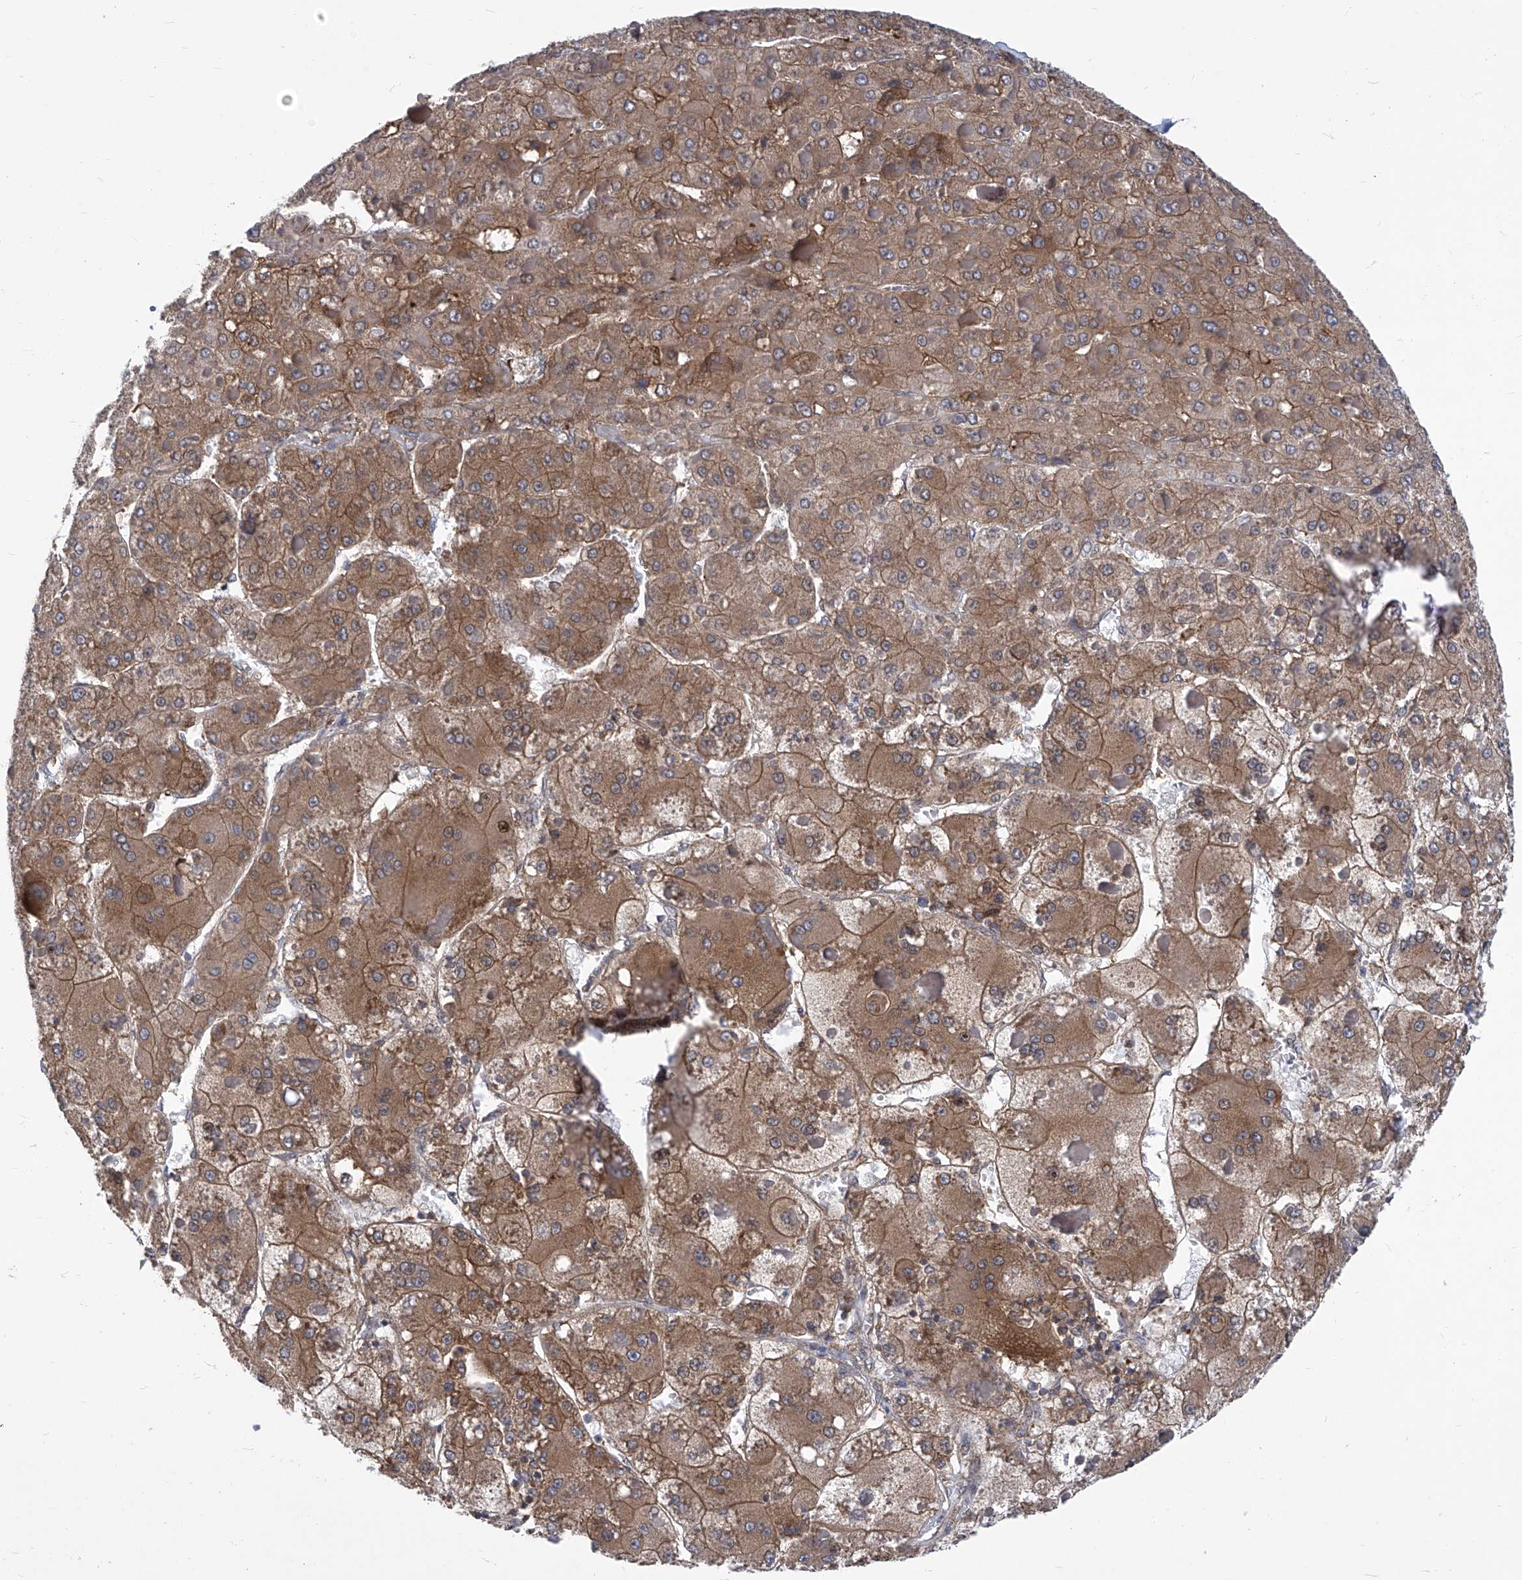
{"staining": {"intensity": "moderate", "quantity": ">75%", "location": "cytoplasmic/membranous"}, "tissue": "liver cancer", "cell_type": "Tumor cells", "image_type": "cancer", "snomed": [{"axis": "morphology", "description": "Carcinoma, Hepatocellular, NOS"}, {"axis": "topography", "description": "Liver"}], "caption": "DAB (3,3'-diaminobenzidine) immunohistochemical staining of liver hepatocellular carcinoma reveals moderate cytoplasmic/membranous protein staining in approximately >75% of tumor cells. (Stains: DAB in brown, nuclei in blue, Microscopy: brightfield microscopy at high magnification).", "gene": "EIF3M", "patient": {"sex": "female", "age": 73}}